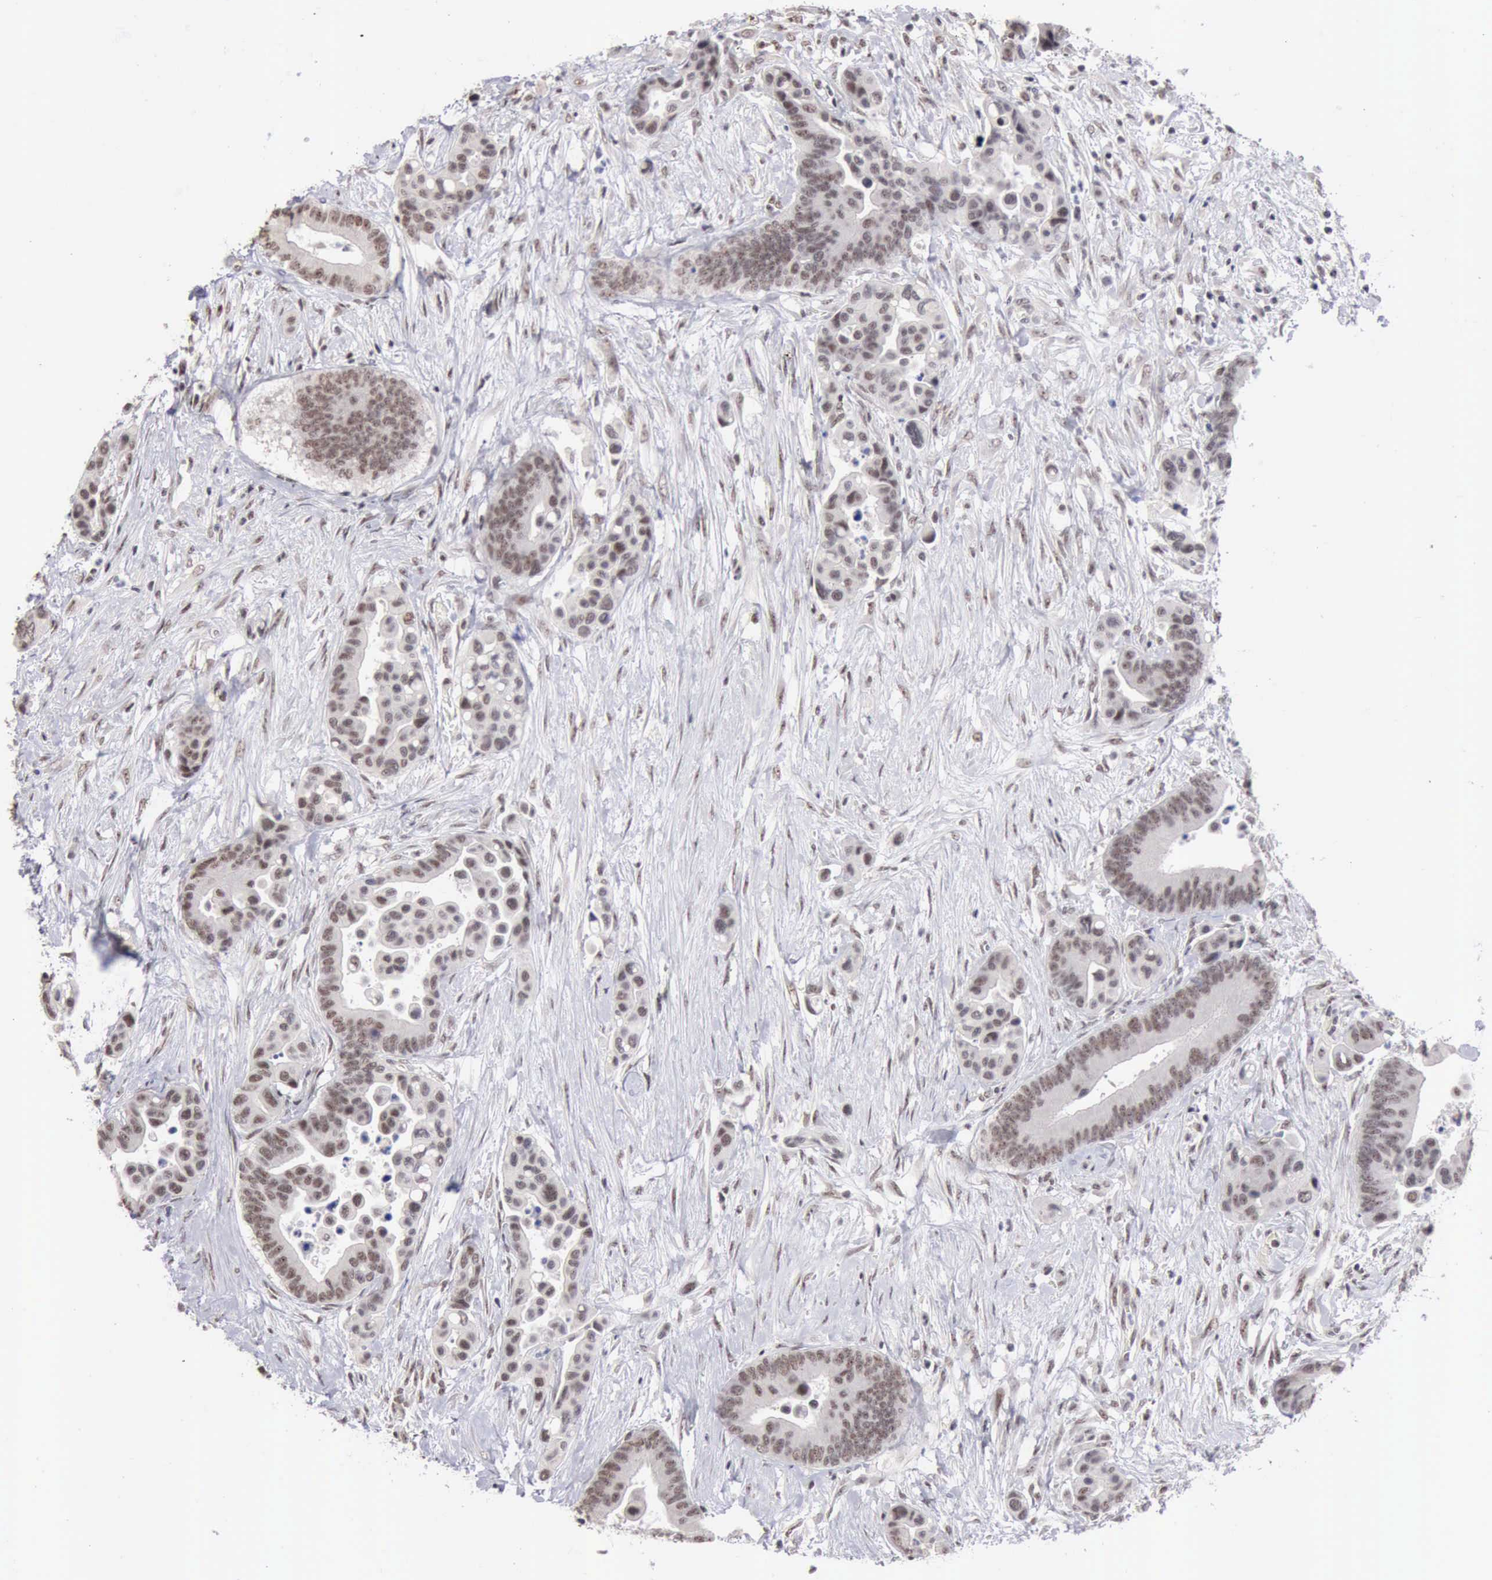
{"staining": {"intensity": "moderate", "quantity": ">75%", "location": "nuclear"}, "tissue": "colorectal cancer", "cell_type": "Tumor cells", "image_type": "cancer", "snomed": [{"axis": "morphology", "description": "Adenocarcinoma, NOS"}, {"axis": "topography", "description": "Colon"}], "caption": "Moderate nuclear staining is present in approximately >75% of tumor cells in colorectal adenocarcinoma. The staining is performed using DAB (3,3'-diaminobenzidine) brown chromogen to label protein expression. The nuclei are counter-stained blue using hematoxylin.", "gene": "TAF1", "patient": {"sex": "male", "age": 82}}